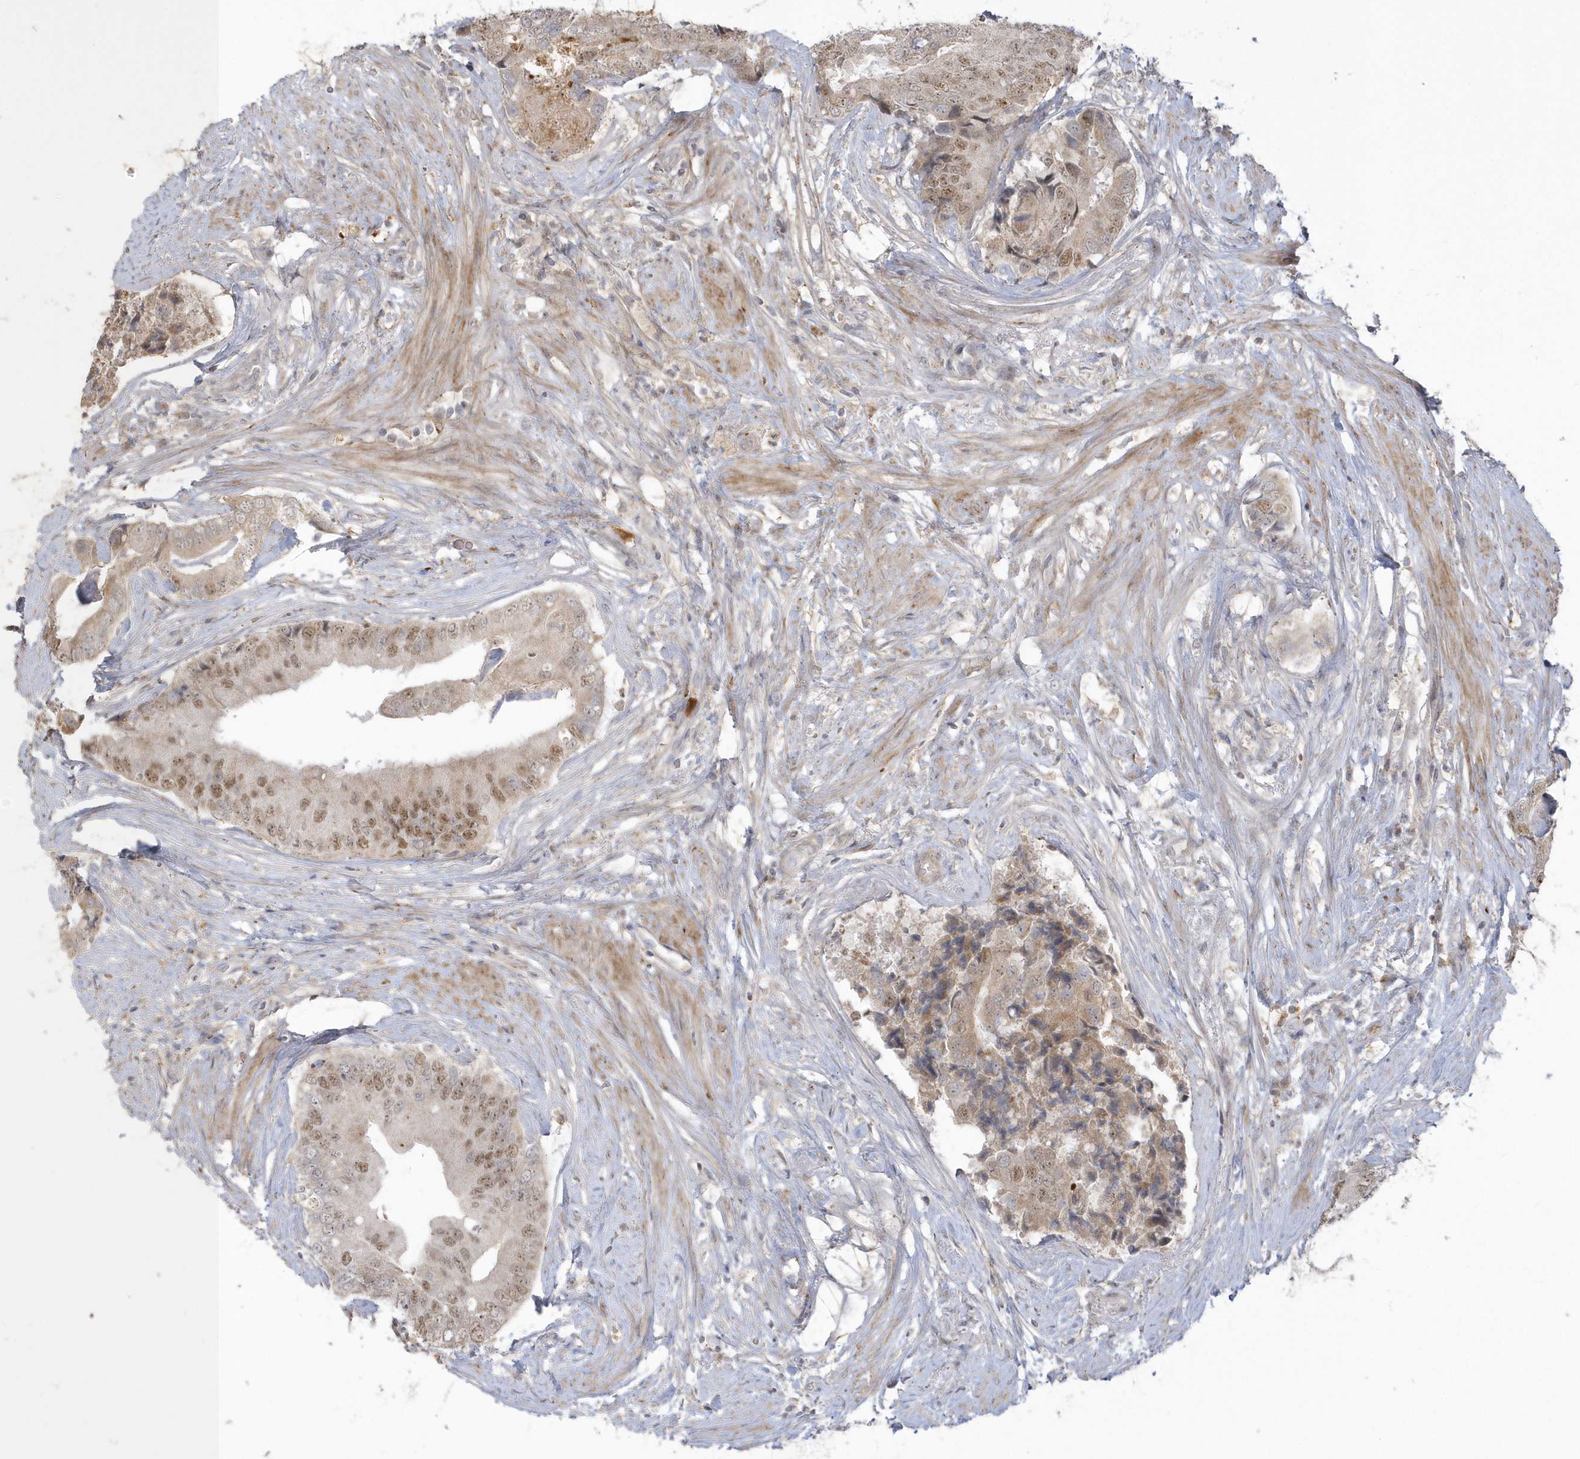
{"staining": {"intensity": "moderate", "quantity": ">75%", "location": "cytoplasmic/membranous,nuclear"}, "tissue": "prostate cancer", "cell_type": "Tumor cells", "image_type": "cancer", "snomed": [{"axis": "morphology", "description": "Adenocarcinoma, High grade"}, {"axis": "topography", "description": "Prostate"}], "caption": "IHC (DAB) staining of prostate cancer shows moderate cytoplasmic/membranous and nuclear protein staining in about >75% of tumor cells. Nuclei are stained in blue.", "gene": "NAF1", "patient": {"sex": "male", "age": 70}}